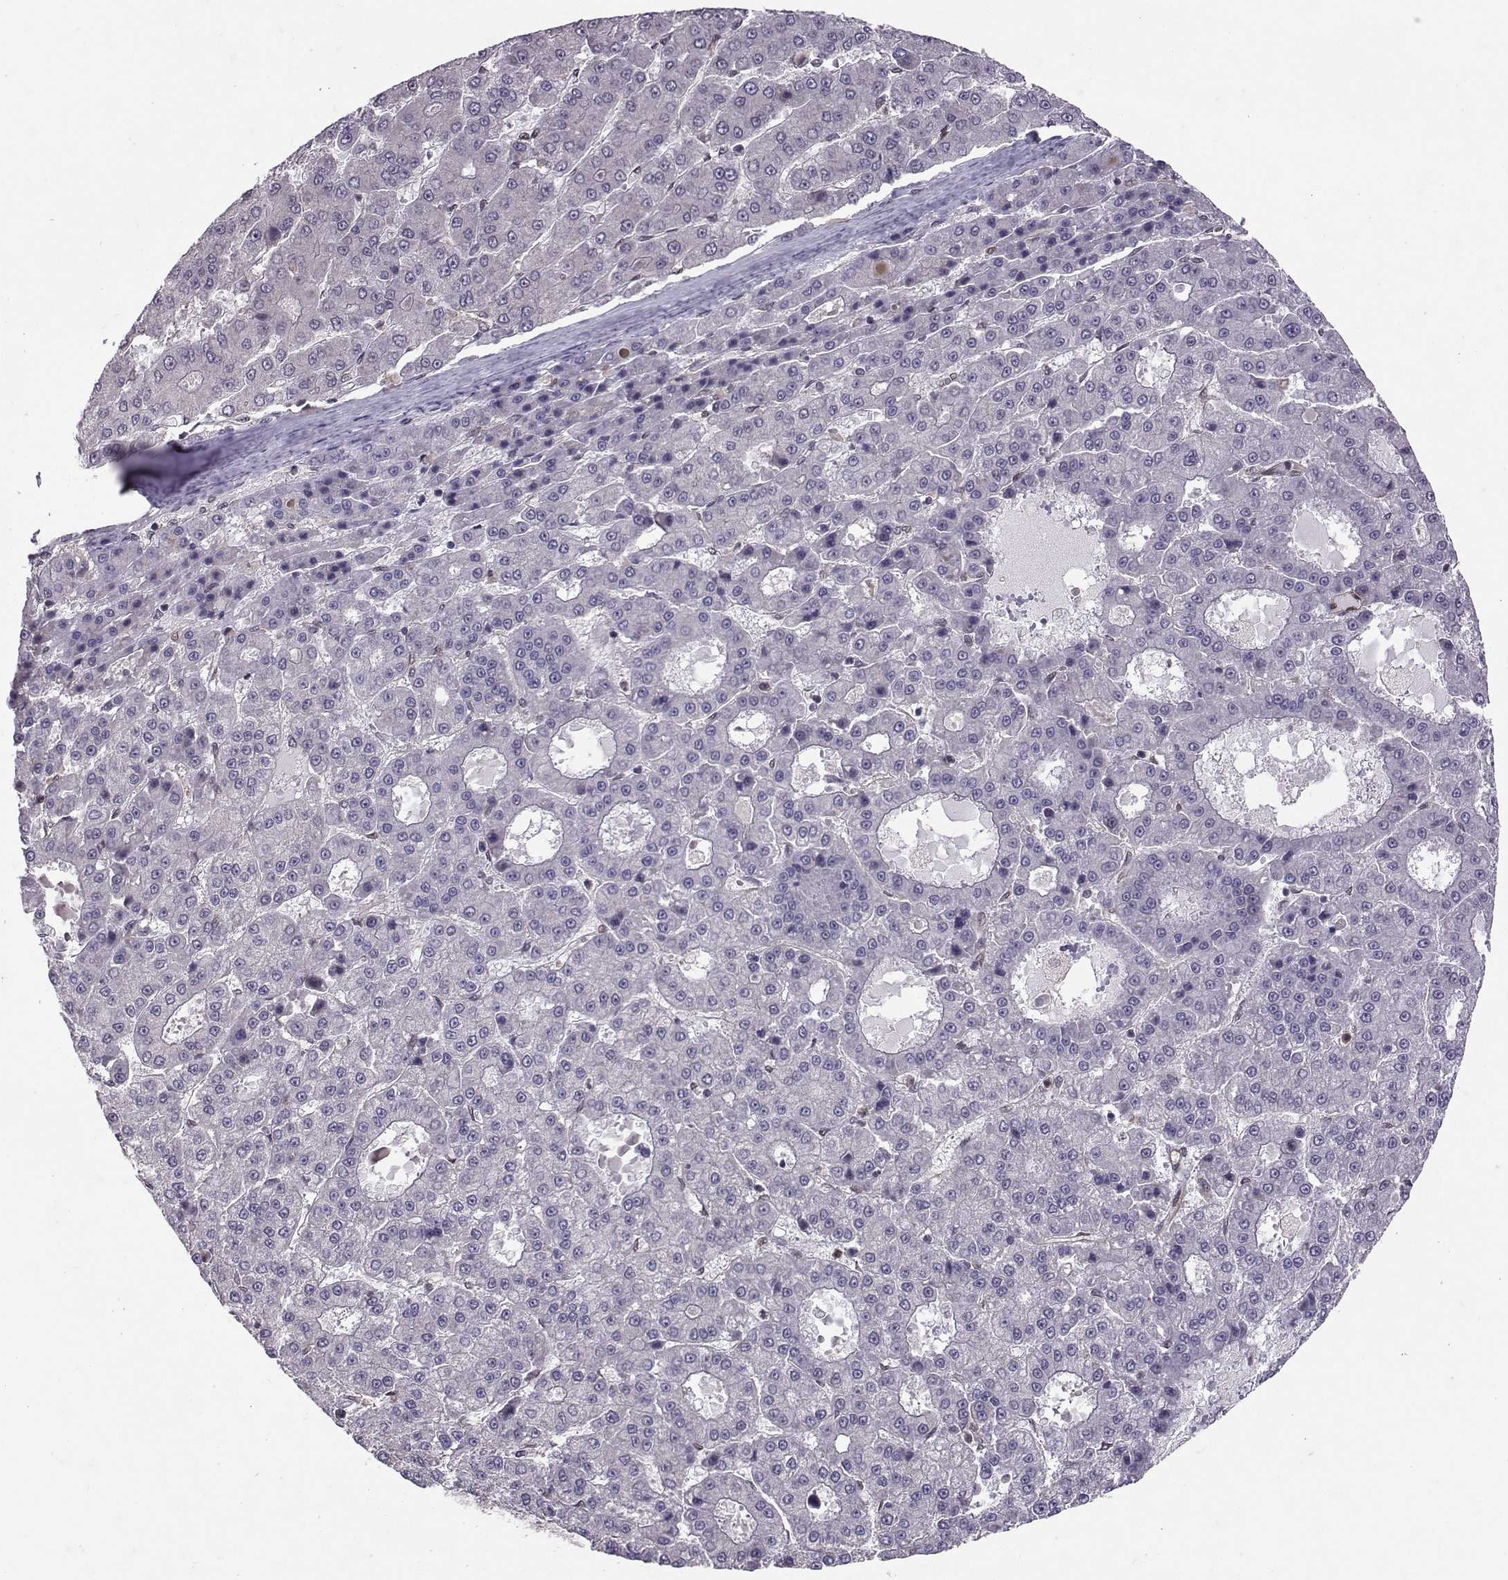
{"staining": {"intensity": "negative", "quantity": "none", "location": "none"}, "tissue": "liver cancer", "cell_type": "Tumor cells", "image_type": "cancer", "snomed": [{"axis": "morphology", "description": "Carcinoma, Hepatocellular, NOS"}, {"axis": "topography", "description": "Liver"}], "caption": "Tumor cells are negative for protein expression in human hepatocellular carcinoma (liver).", "gene": "PPP2R2A", "patient": {"sex": "male", "age": 70}}